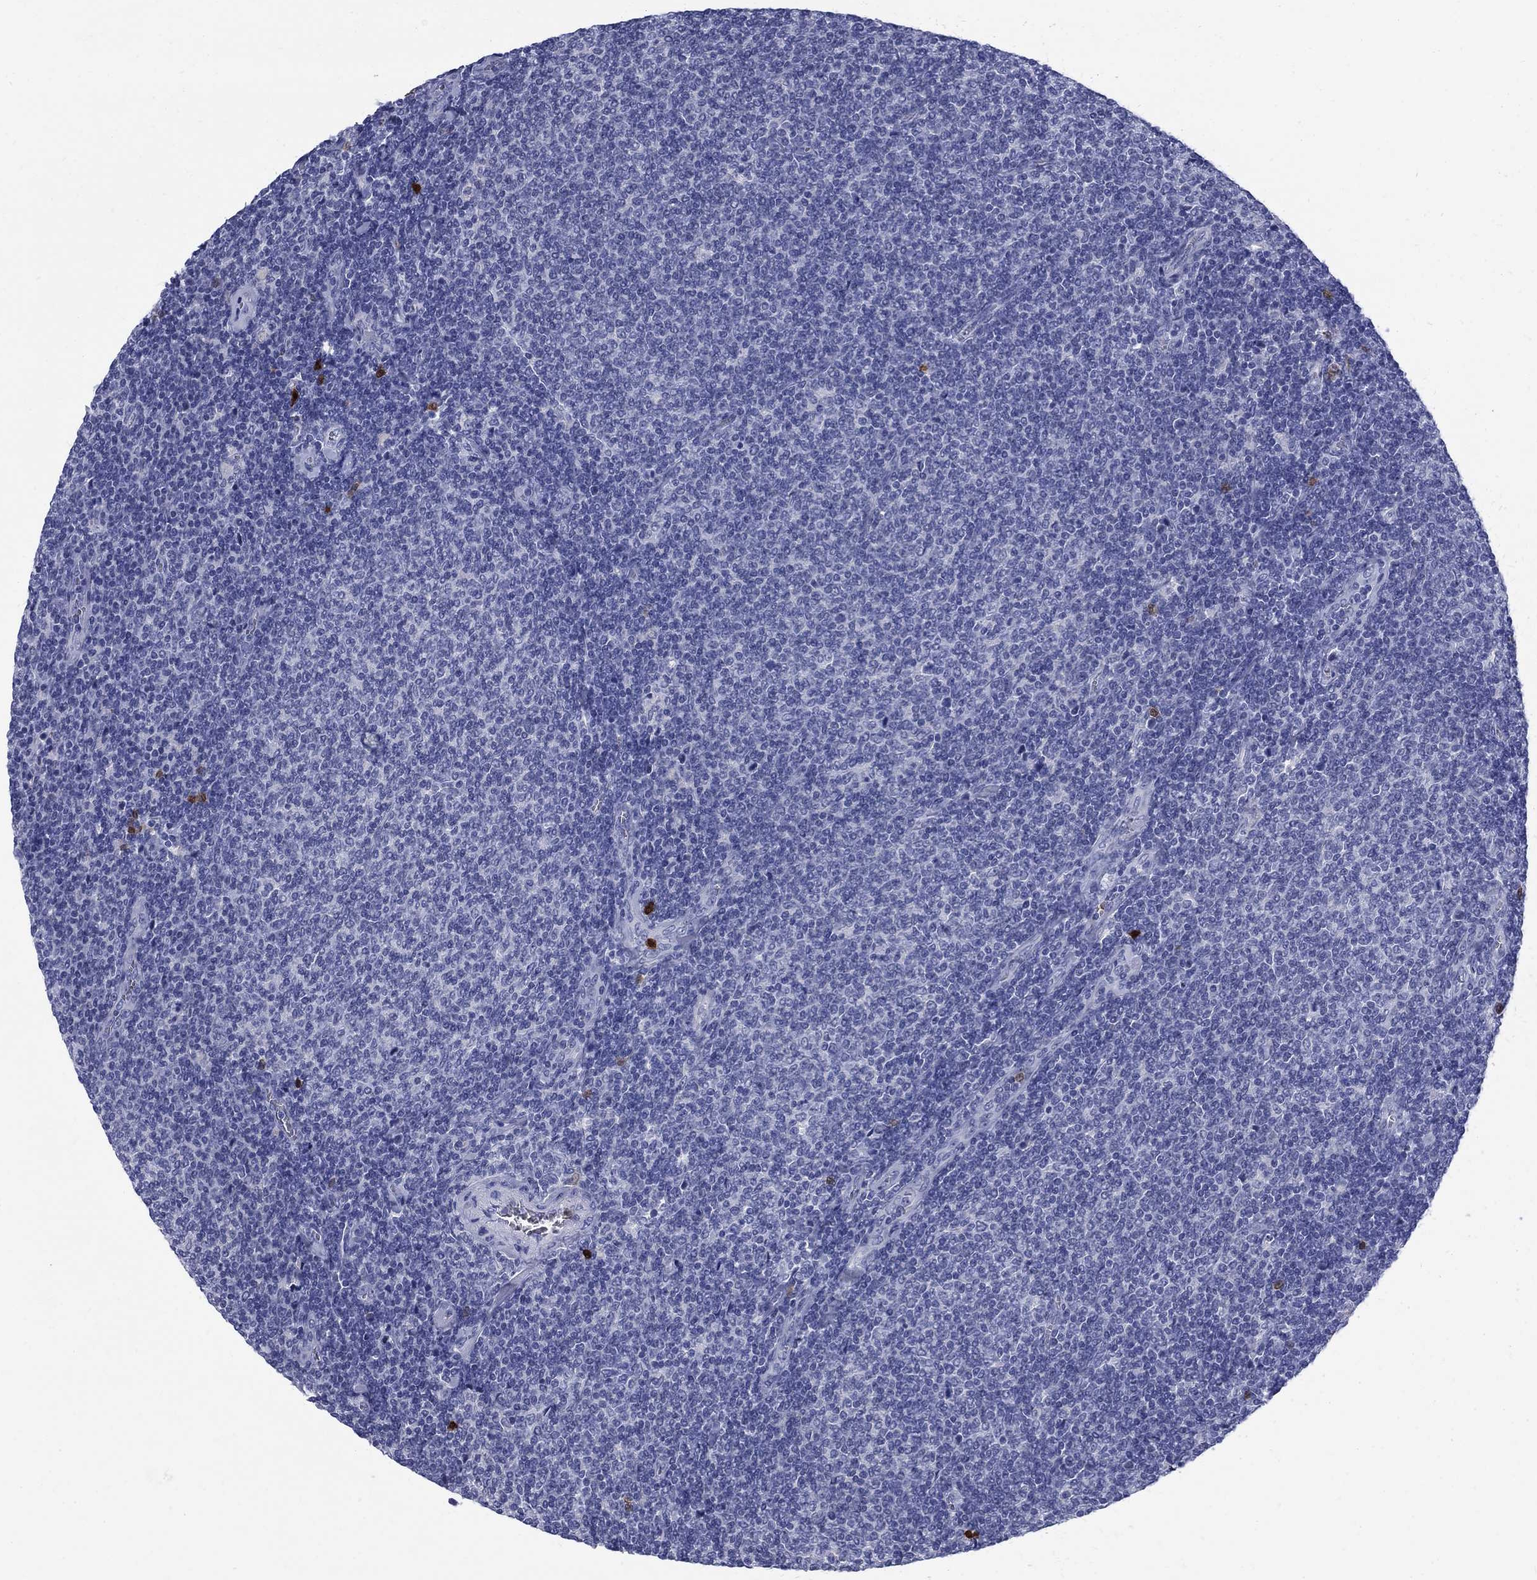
{"staining": {"intensity": "negative", "quantity": "none", "location": "none"}, "tissue": "lymphoma", "cell_type": "Tumor cells", "image_type": "cancer", "snomed": [{"axis": "morphology", "description": "Malignant lymphoma, non-Hodgkin's type, Low grade"}, {"axis": "topography", "description": "Lymph node"}], "caption": "DAB (3,3'-diaminobenzidine) immunohistochemical staining of human malignant lymphoma, non-Hodgkin's type (low-grade) reveals no significant staining in tumor cells.", "gene": "SERPINB2", "patient": {"sex": "male", "age": 52}}